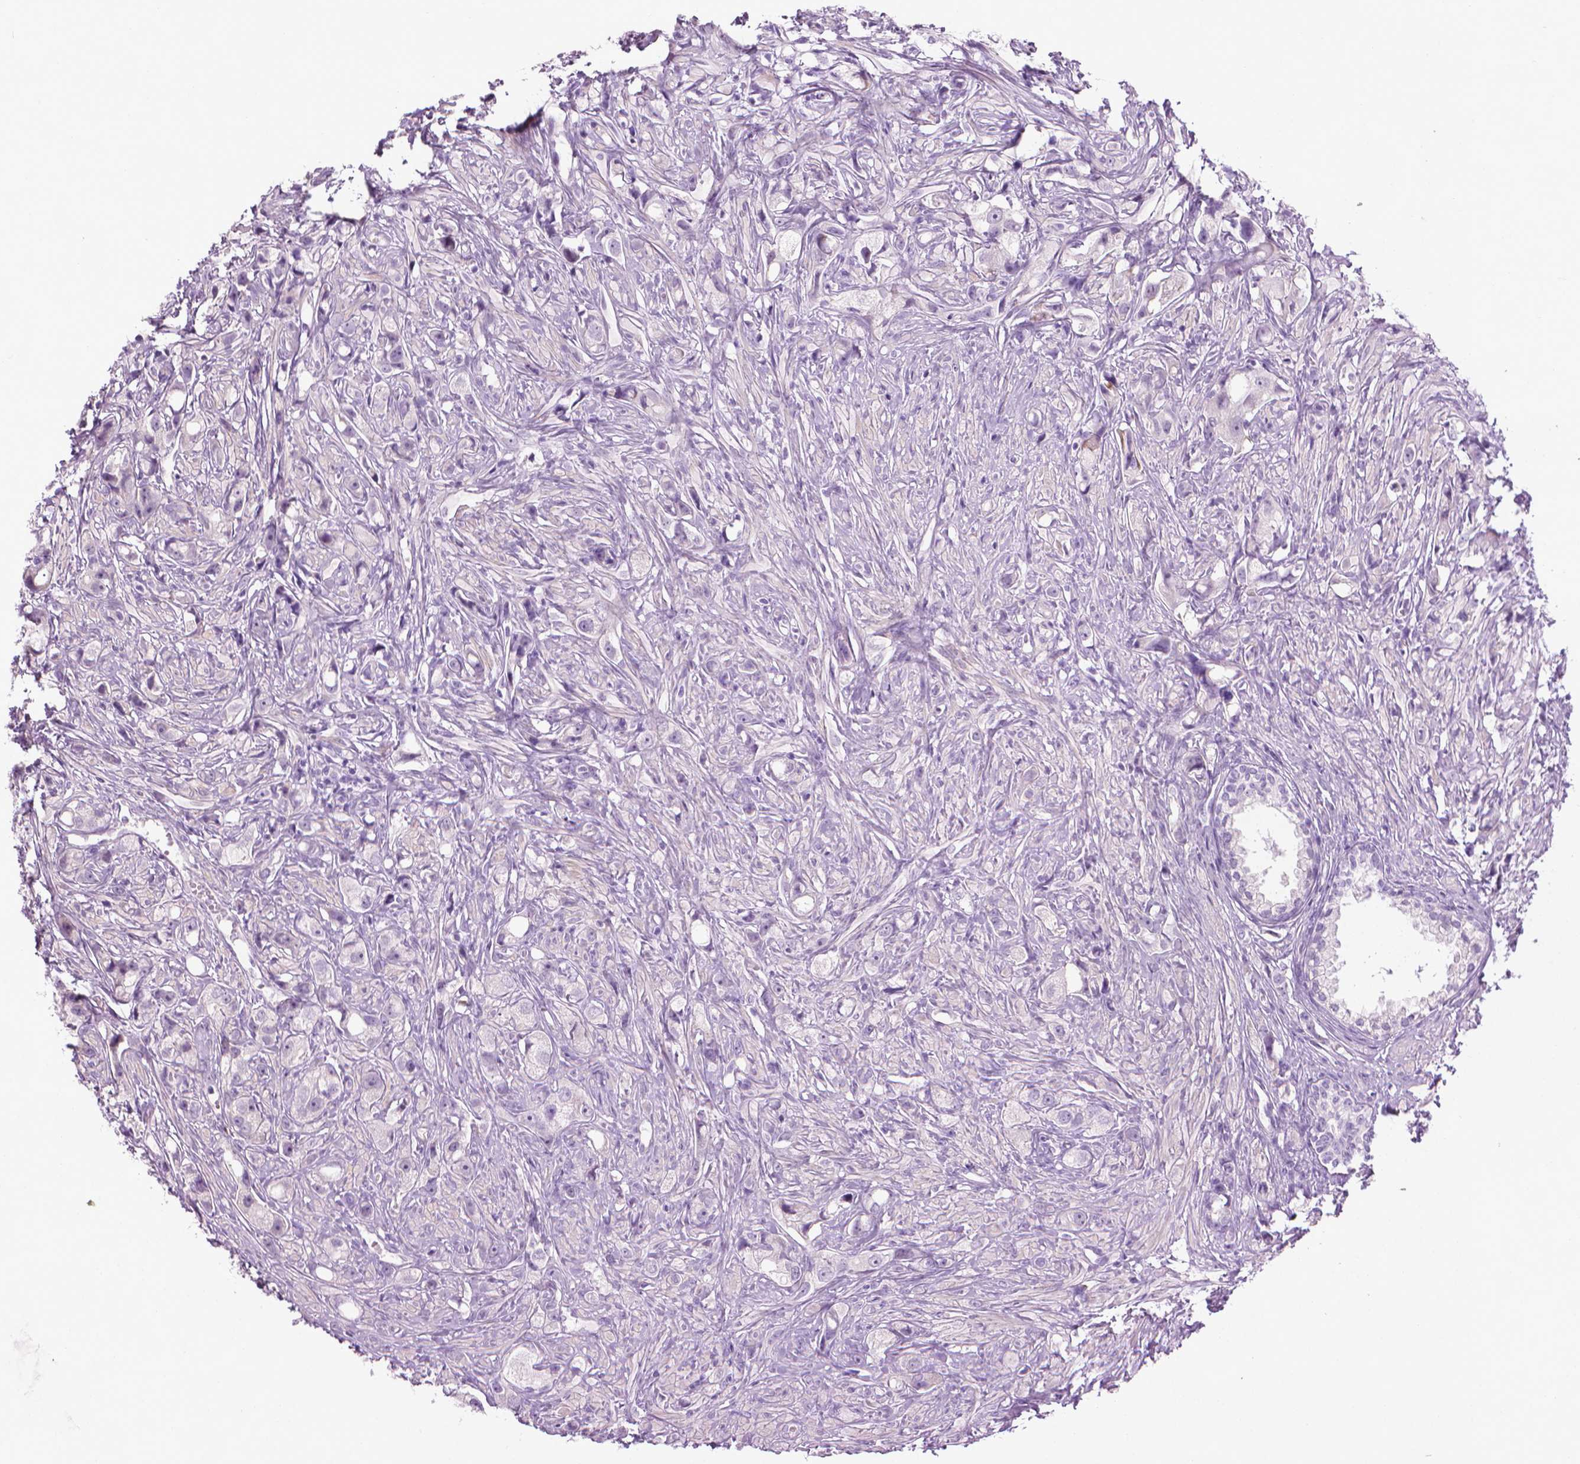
{"staining": {"intensity": "negative", "quantity": "none", "location": "none"}, "tissue": "prostate cancer", "cell_type": "Tumor cells", "image_type": "cancer", "snomed": [{"axis": "morphology", "description": "Adenocarcinoma, High grade"}, {"axis": "topography", "description": "Prostate"}], "caption": "This is an immunohistochemistry image of human prostate adenocarcinoma (high-grade). There is no positivity in tumor cells.", "gene": "DNAI7", "patient": {"sex": "male", "age": 75}}